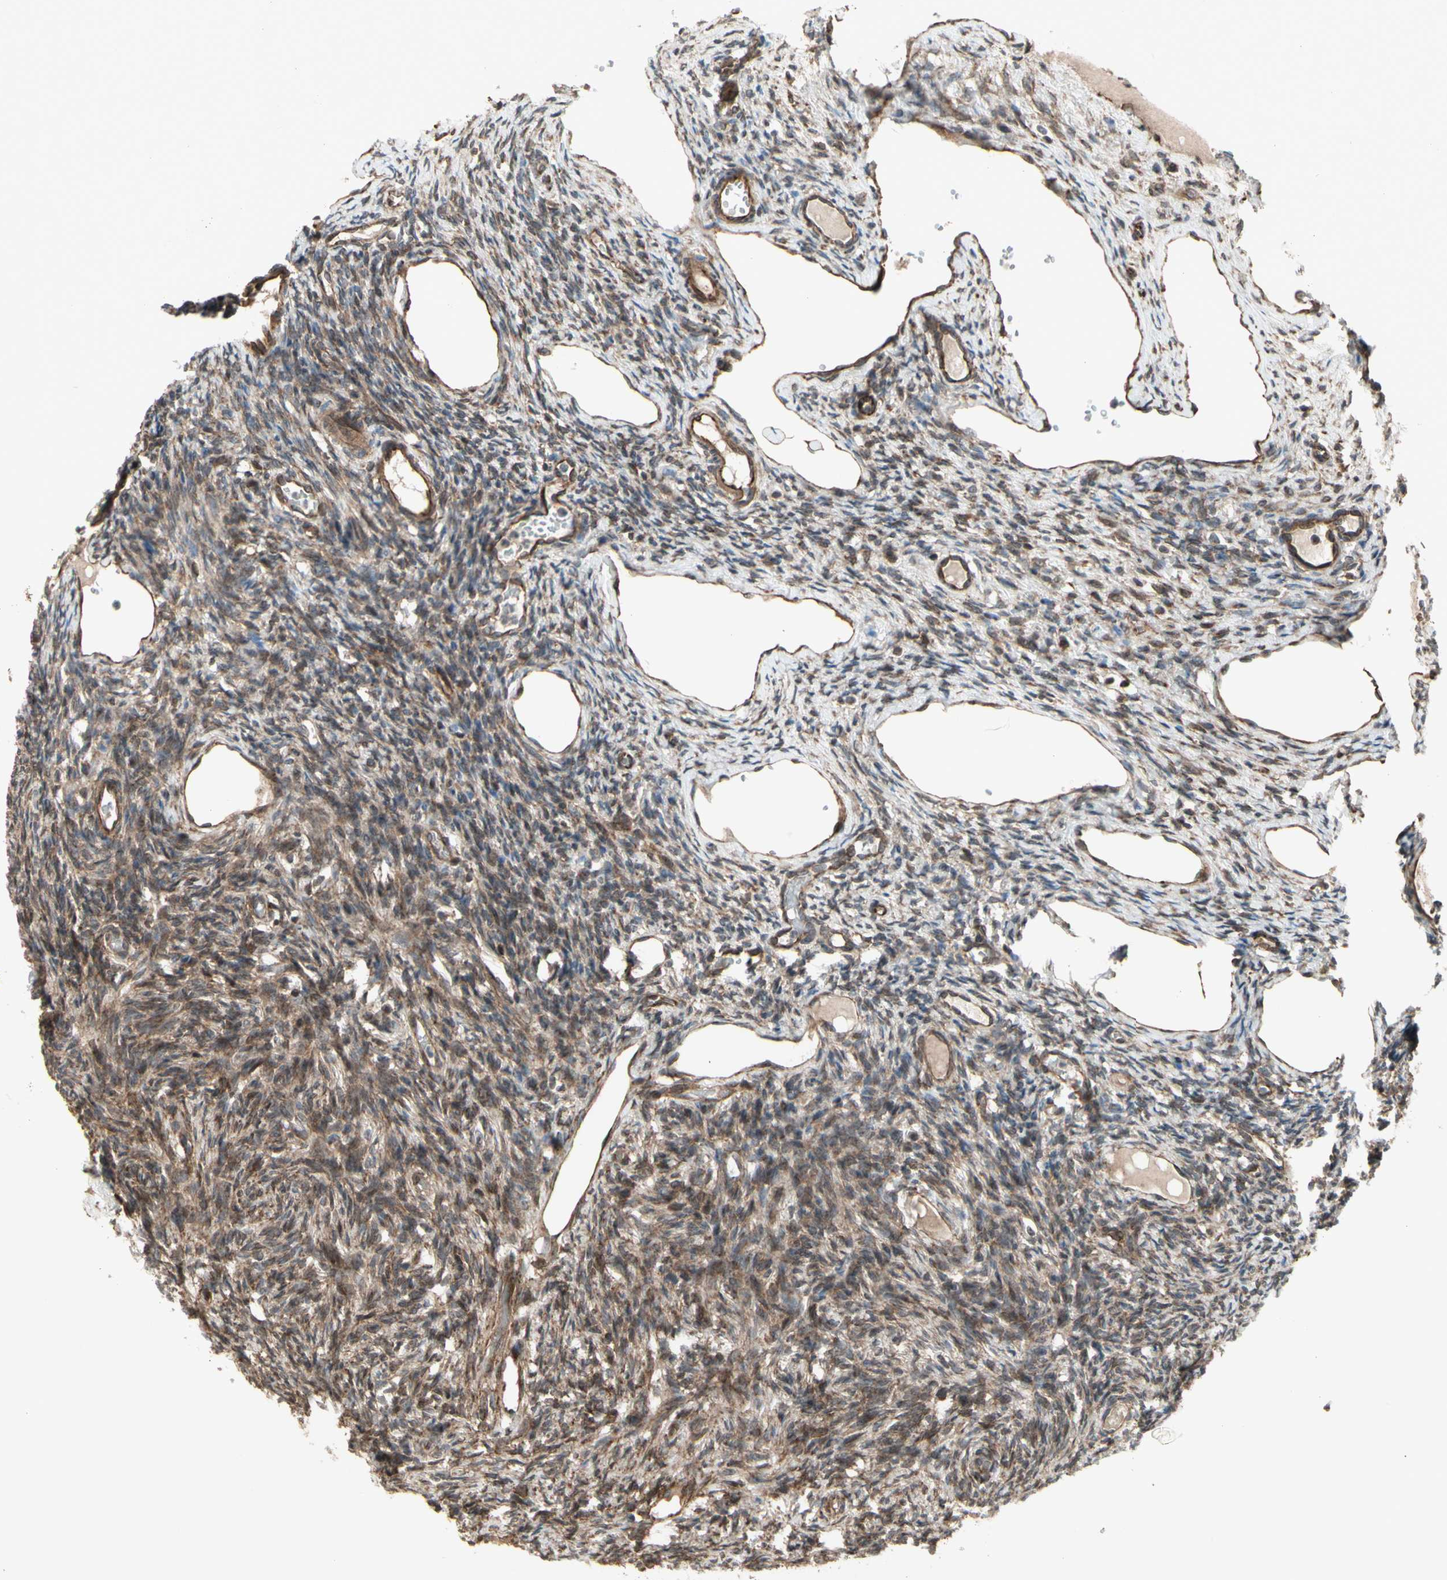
{"staining": {"intensity": "moderate", "quantity": ">75%", "location": "cytoplasmic/membranous"}, "tissue": "ovary", "cell_type": "Ovarian stroma cells", "image_type": "normal", "snomed": [{"axis": "morphology", "description": "Normal tissue, NOS"}, {"axis": "topography", "description": "Ovary"}], "caption": "Ovary stained for a protein (brown) reveals moderate cytoplasmic/membranous positive expression in about >75% of ovarian stroma cells.", "gene": "SLC39A9", "patient": {"sex": "female", "age": 33}}